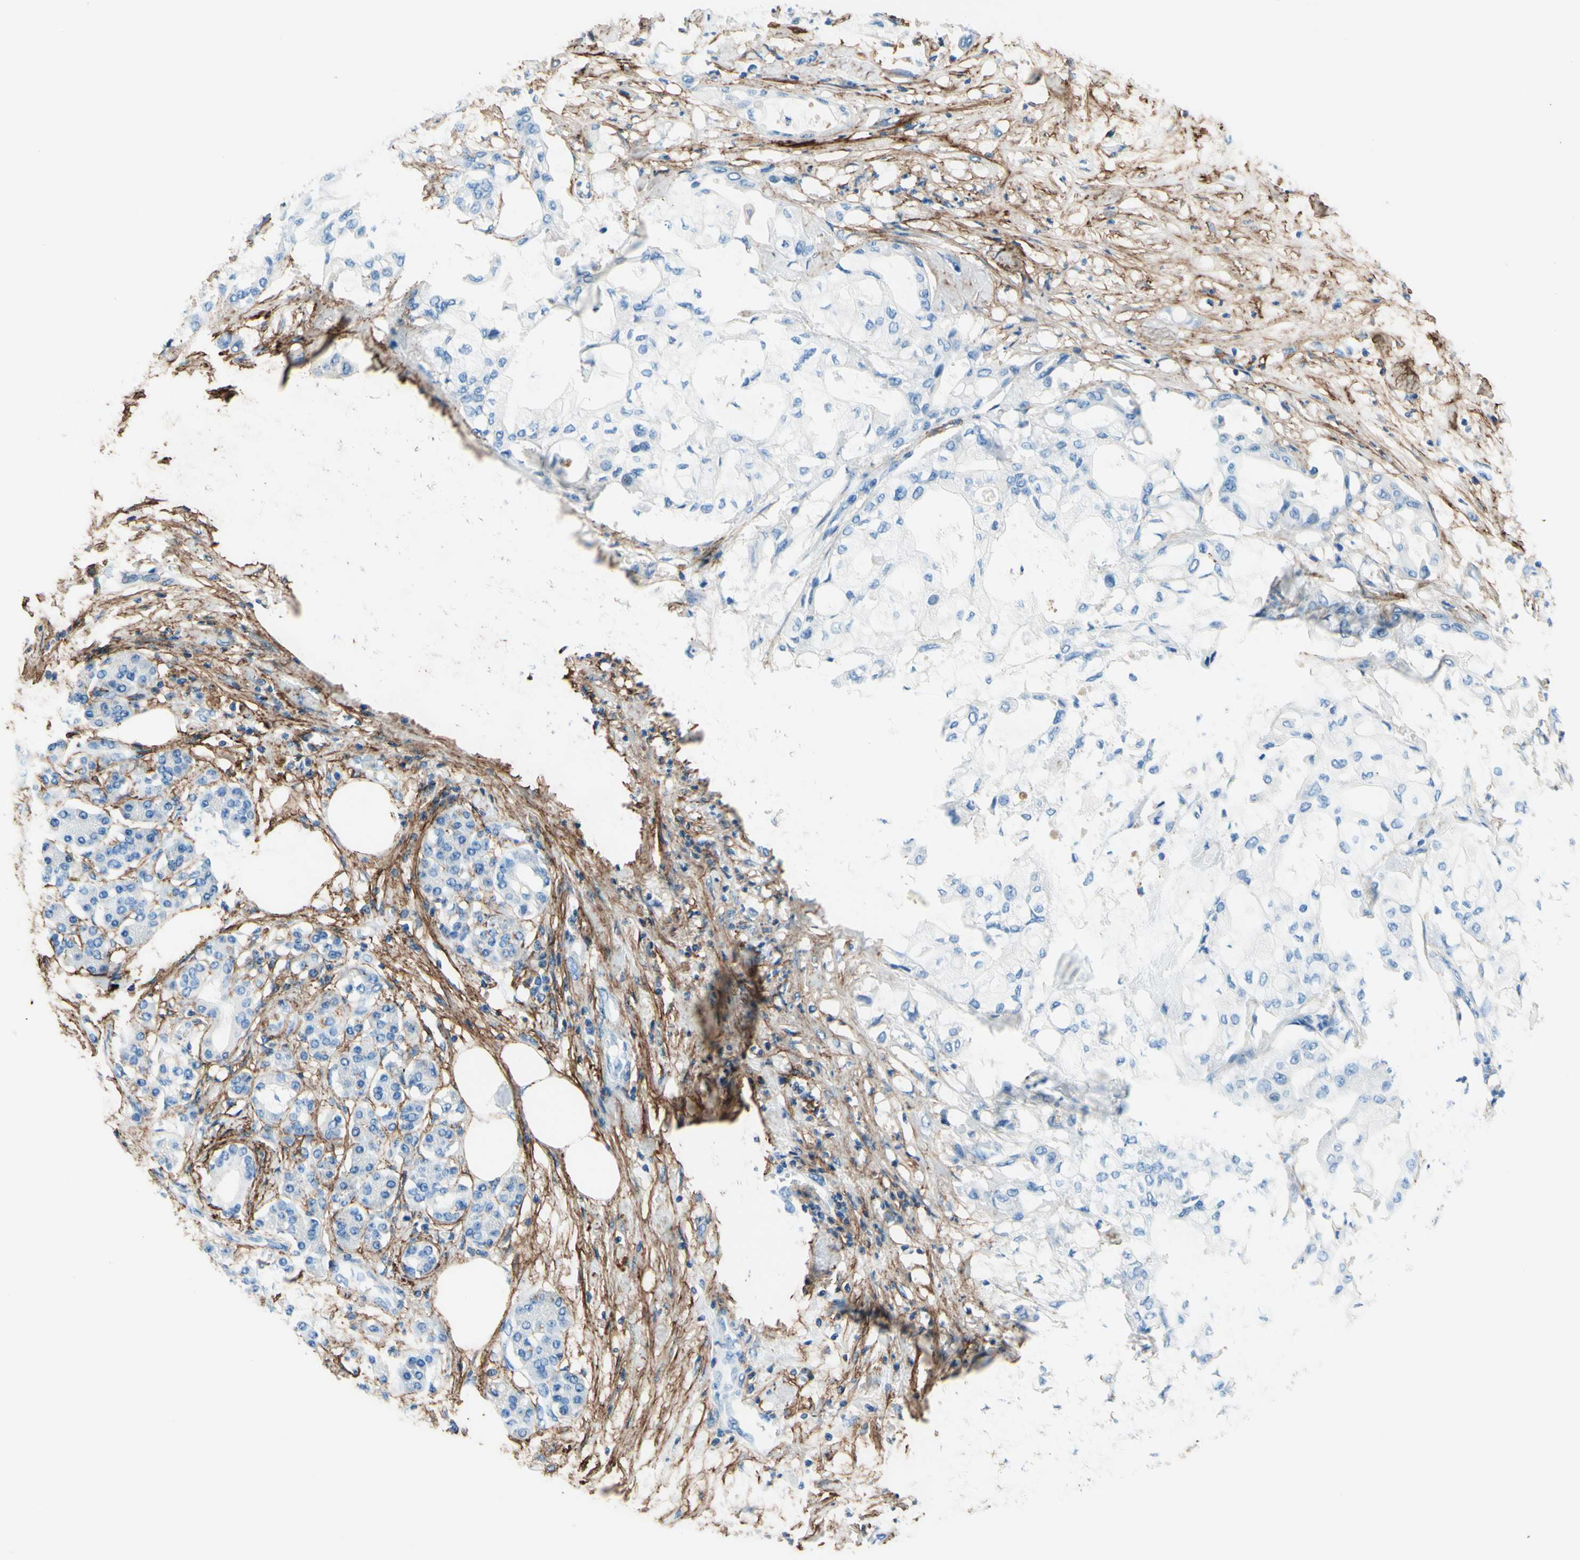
{"staining": {"intensity": "negative", "quantity": "none", "location": "none"}, "tissue": "pancreatic cancer", "cell_type": "Tumor cells", "image_type": "cancer", "snomed": [{"axis": "morphology", "description": "Adenocarcinoma, NOS"}, {"axis": "morphology", "description": "Adenocarcinoma, metastatic, NOS"}, {"axis": "topography", "description": "Lymph node"}, {"axis": "topography", "description": "Pancreas"}, {"axis": "topography", "description": "Duodenum"}], "caption": "This is an IHC image of human adenocarcinoma (pancreatic). There is no staining in tumor cells.", "gene": "MFAP5", "patient": {"sex": "female", "age": 64}}